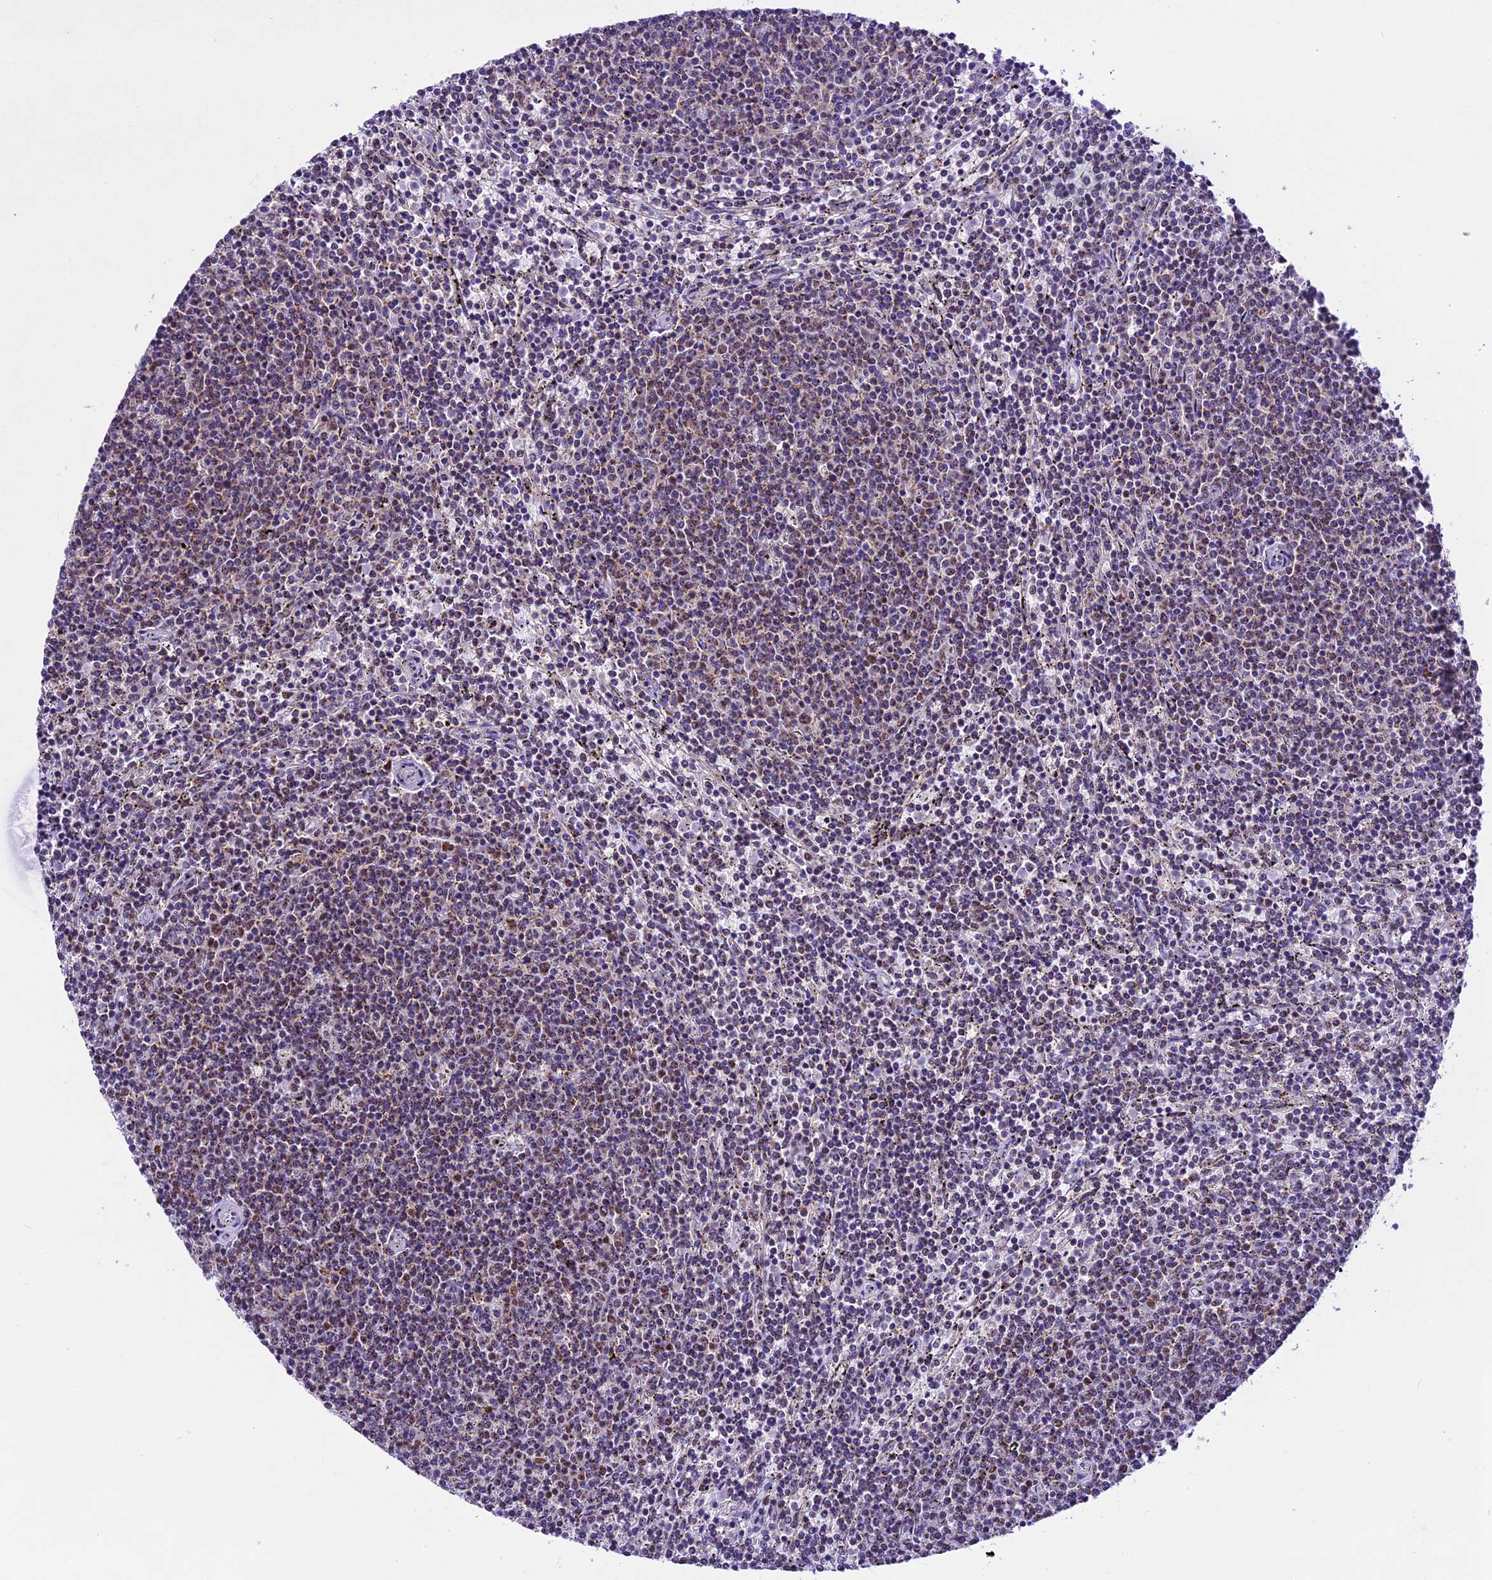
{"staining": {"intensity": "weak", "quantity": "25%-75%", "location": "cytoplasmic/membranous"}, "tissue": "lymphoma", "cell_type": "Tumor cells", "image_type": "cancer", "snomed": [{"axis": "morphology", "description": "Malignant lymphoma, non-Hodgkin's type, Low grade"}, {"axis": "topography", "description": "Spleen"}], "caption": "DAB (3,3'-diaminobenzidine) immunohistochemical staining of malignant lymphoma, non-Hodgkin's type (low-grade) displays weak cytoplasmic/membranous protein expression in approximately 25%-75% of tumor cells.", "gene": "CARS2", "patient": {"sex": "female", "age": 50}}